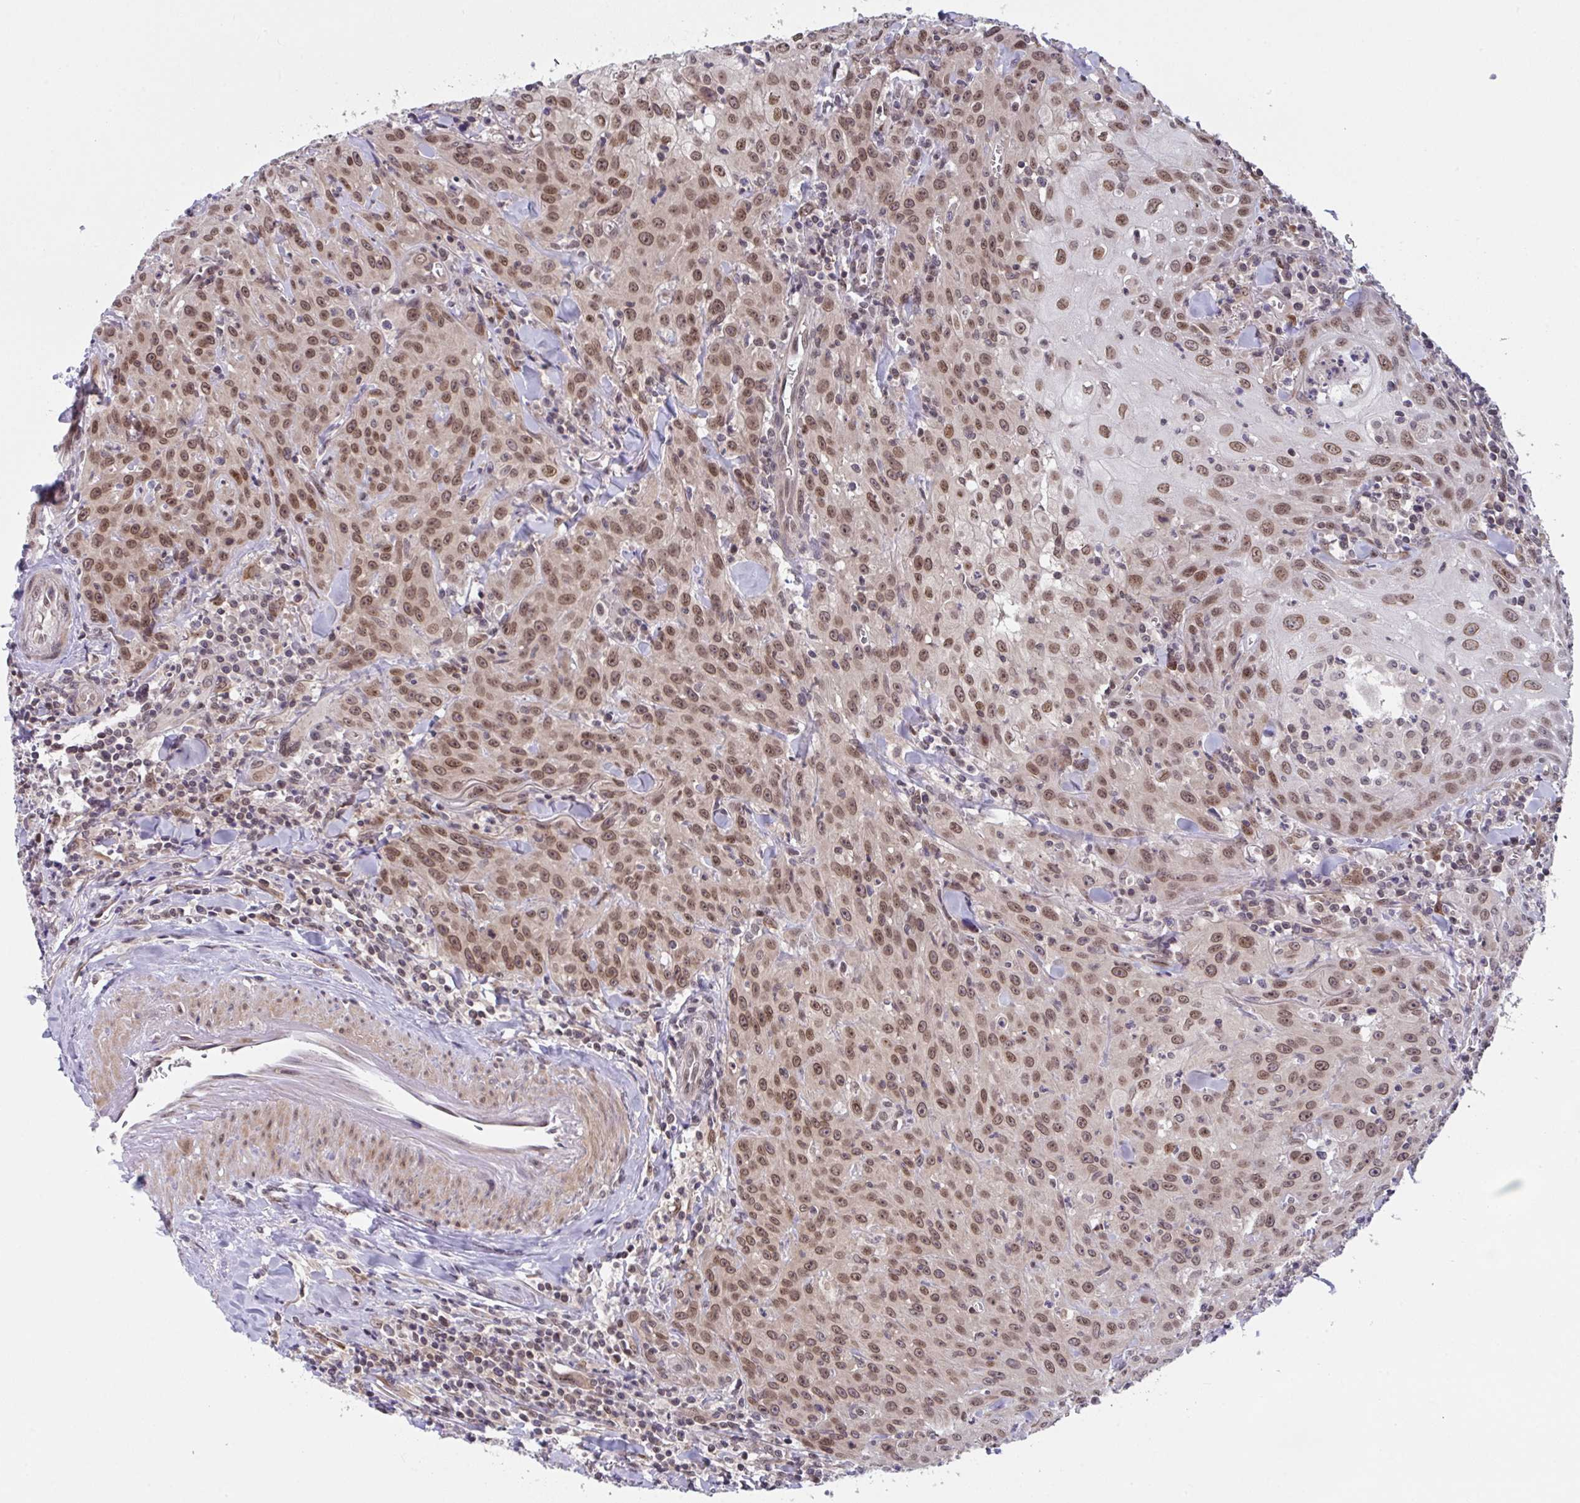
{"staining": {"intensity": "moderate", "quantity": ">75%", "location": "nuclear"}, "tissue": "head and neck cancer", "cell_type": "Tumor cells", "image_type": "cancer", "snomed": [{"axis": "morphology", "description": "Normal tissue, NOS"}, {"axis": "morphology", "description": "Squamous cell carcinoma, NOS"}, {"axis": "topography", "description": "Oral tissue"}, {"axis": "topography", "description": "Head-Neck"}], "caption": "Head and neck cancer stained with a brown dye exhibits moderate nuclear positive staining in about >75% of tumor cells.", "gene": "RBM18", "patient": {"sex": "female", "age": 70}}